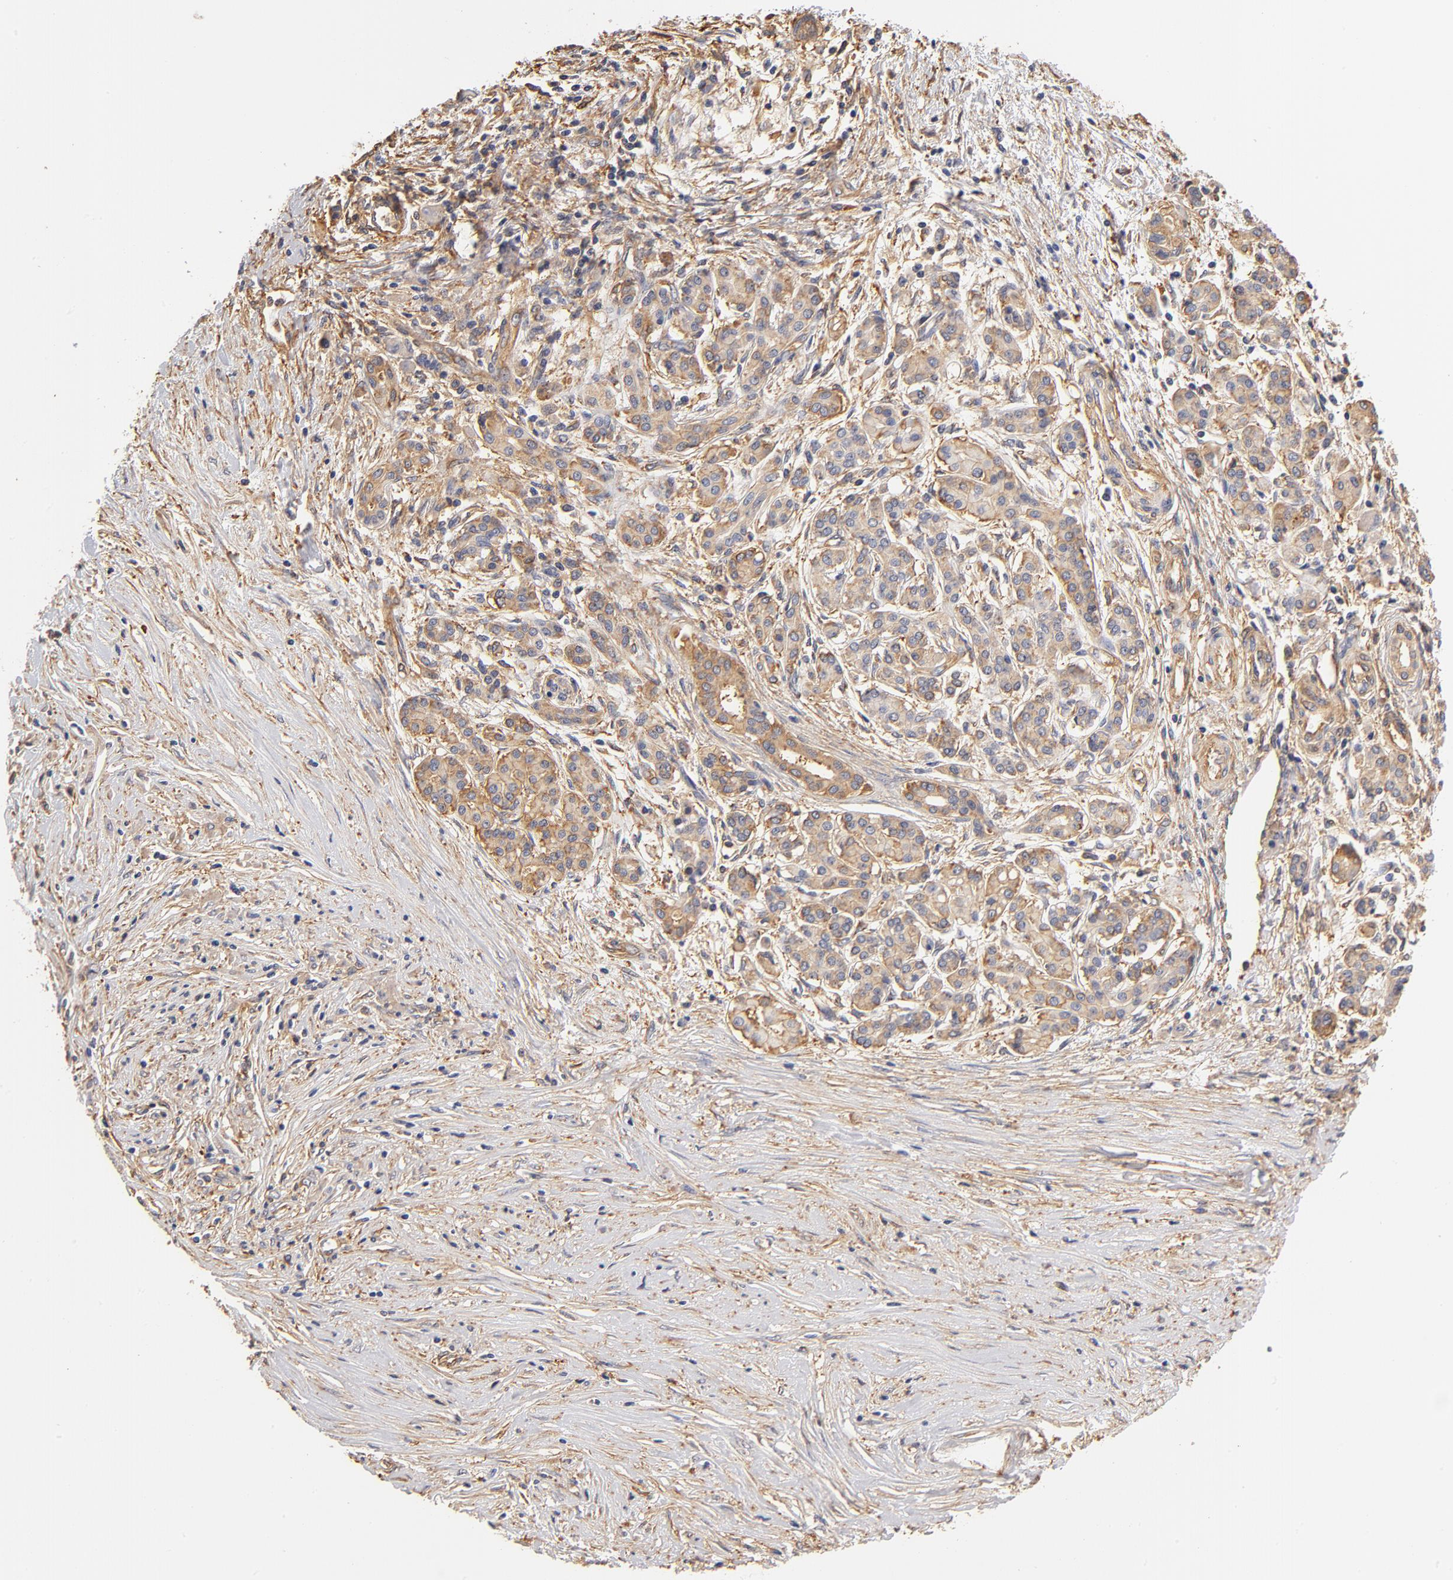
{"staining": {"intensity": "moderate", "quantity": "25%-75%", "location": "cytoplasmic/membranous"}, "tissue": "pancreatic cancer", "cell_type": "Tumor cells", "image_type": "cancer", "snomed": [{"axis": "morphology", "description": "Adenocarcinoma, NOS"}, {"axis": "topography", "description": "Pancreas"}], "caption": "High-magnification brightfield microscopy of pancreatic cancer stained with DAB (brown) and counterstained with hematoxylin (blue). tumor cells exhibit moderate cytoplasmic/membranous expression is present in about25%-75% of cells.", "gene": "FCMR", "patient": {"sex": "female", "age": 59}}